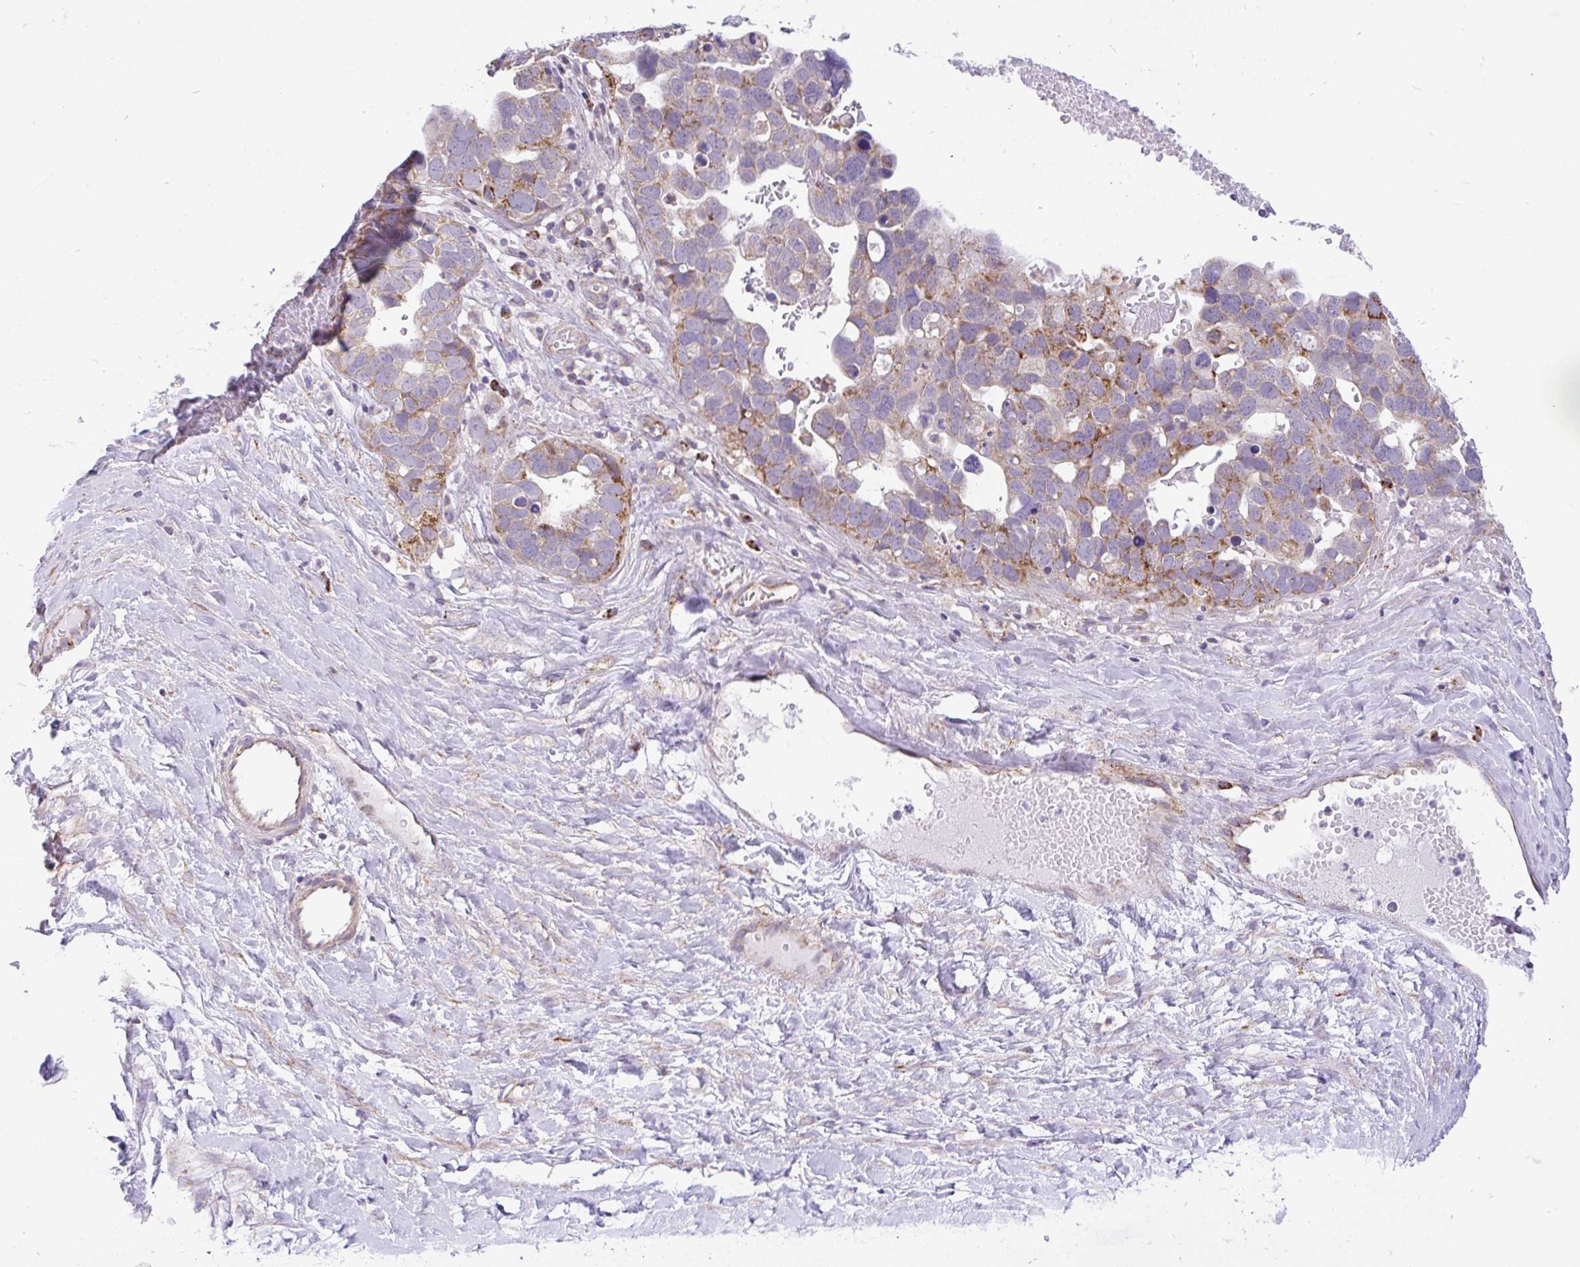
{"staining": {"intensity": "moderate", "quantity": "<25%", "location": "cytoplasmic/membranous"}, "tissue": "ovarian cancer", "cell_type": "Tumor cells", "image_type": "cancer", "snomed": [{"axis": "morphology", "description": "Cystadenocarcinoma, serous, NOS"}, {"axis": "topography", "description": "Ovary"}], "caption": "Tumor cells display low levels of moderate cytoplasmic/membranous expression in about <25% of cells in human ovarian cancer. Using DAB (3,3'-diaminobenzidine) (brown) and hematoxylin (blue) stains, captured at high magnification using brightfield microscopy.", "gene": "PYCR2", "patient": {"sex": "female", "age": 54}}